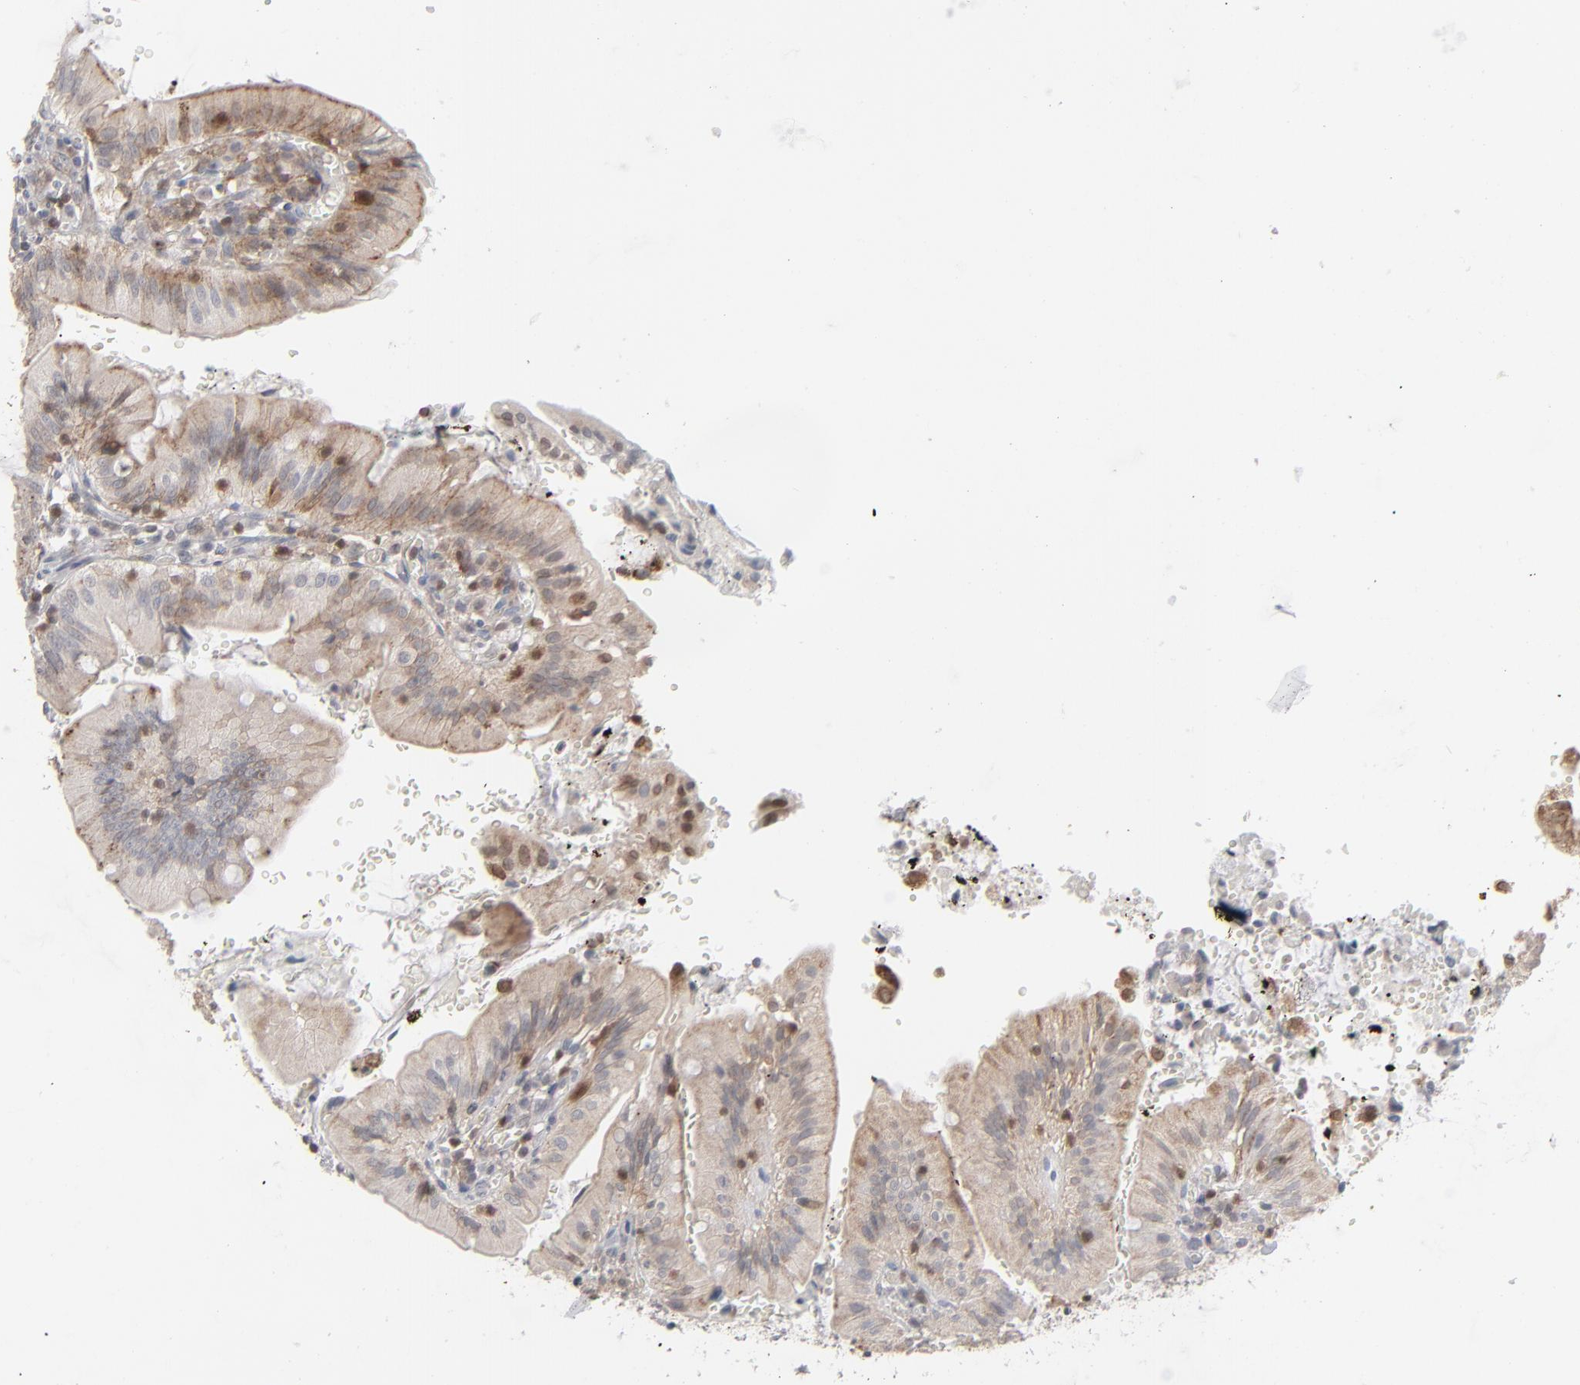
{"staining": {"intensity": "strong", "quantity": "<25%", "location": "cytoplasmic/membranous"}, "tissue": "small intestine", "cell_type": "Glandular cells", "image_type": "normal", "snomed": [{"axis": "morphology", "description": "Normal tissue, NOS"}, {"axis": "topography", "description": "Small intestine"}], "caption": "Protein expression analysis of unremarkable human small intestine reveals strong cytoplasmic/membranous expression in about <25% of glandular cells. (DAB (3,3'-diaminobenzidine) IHC, brown staining for protein, blue staining for nuclei).", "gene": "STAT4", "patient": {"sex": "male", "age": 71}}